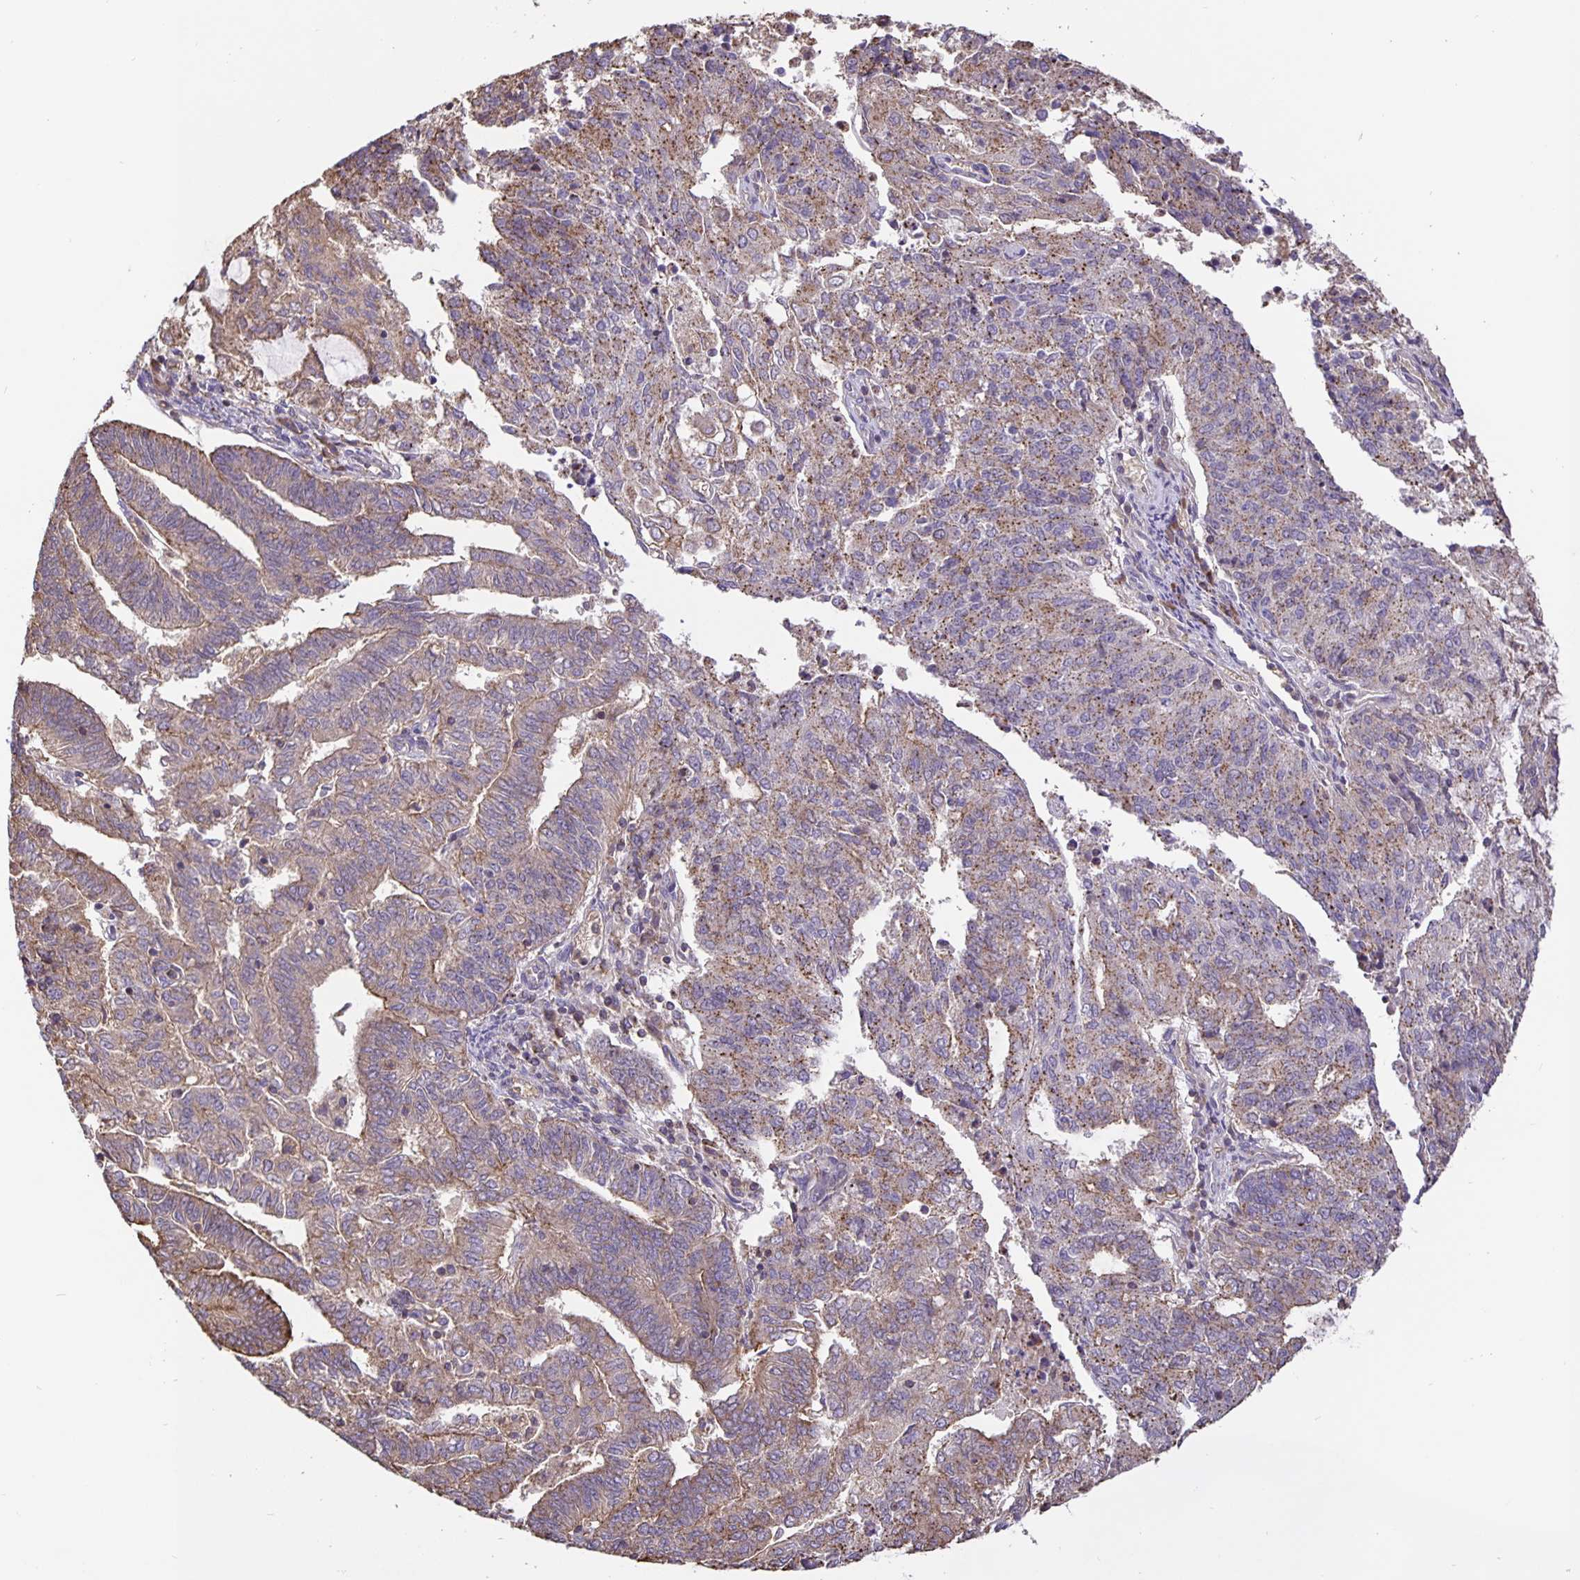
{"staining": {"intensity": "weak", "quantity": "25%-75%", "location": "cytoplasmic/membranous"}, "tissue": "endometrial cancer", "cell_type": "Tumor cells", "image_type": "cancer", "snomed": [{"axis": "morphology", "description": "Adenocarcinoma, NOS"}, {"axis": "topography", "description": "Endometrium"}], "caption": "Adenocarcinoma (endometrial) was stained to show a protein in brown. There is low levels of weak cytoplasmic/membranous staining in approximately 25%-75% of tumor cells.", "gene": "TMEM71", "patient": {"sex": "female", "age": 82}}